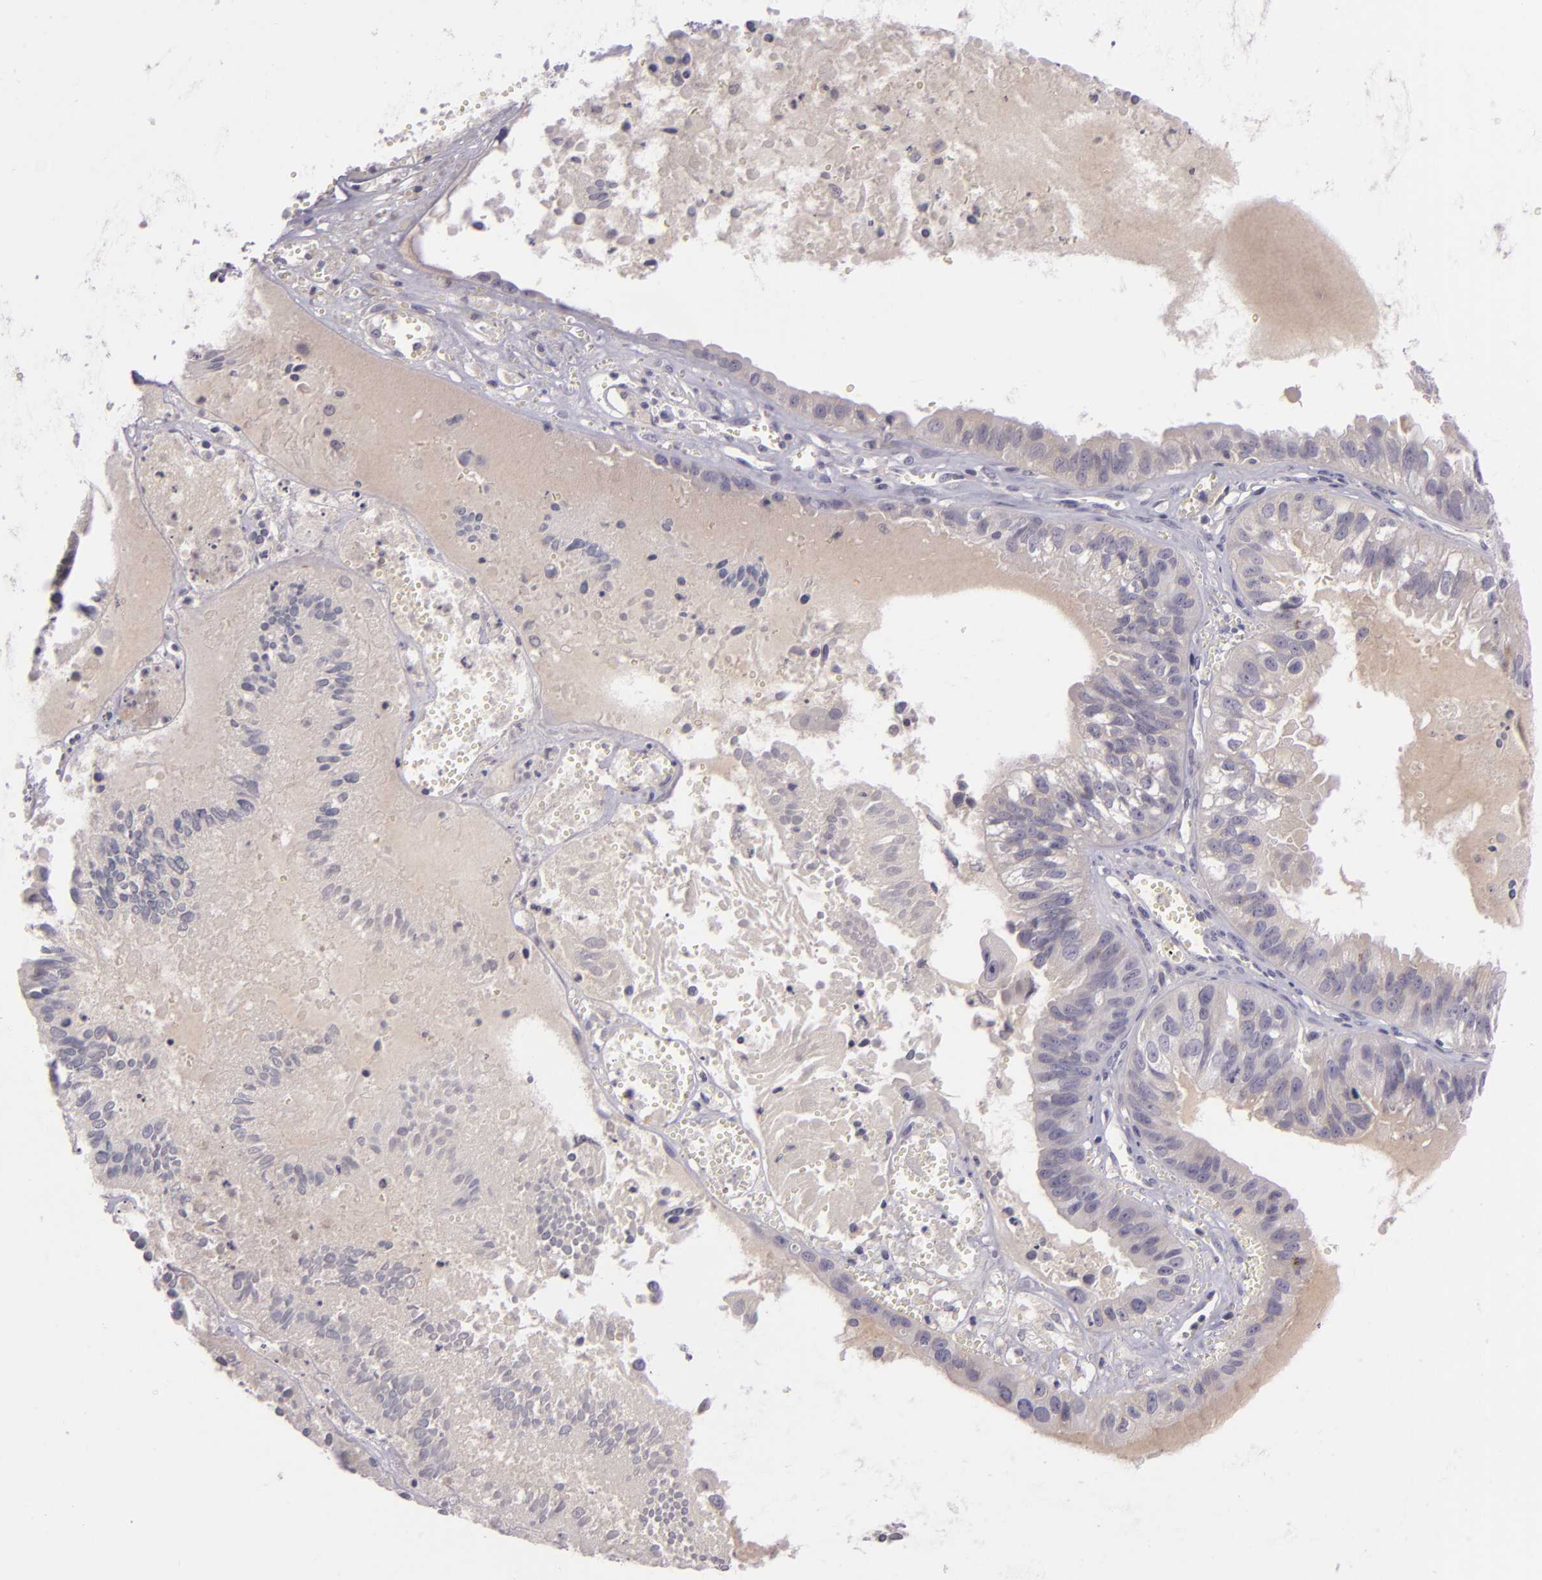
{"staining": {"intensity": "negative", "quantity": "none", "location": "none"}, "tissue": "ovarian cancer", "cell_type": "Tumor cells", "image_type": "cancer", "snomed": [{"axis": "morphology", "description": "Carcinoma, endometroid"}, {"axis": "topography", "description": "Ovary"}], "caption": "DAB immunohistochemical staining of human ovarian cancer (endometroid carcinoma) reveals no significant expression in tumor cells.", "gene": "DAG1", "patient": {"sex": "female", "age": 85}}